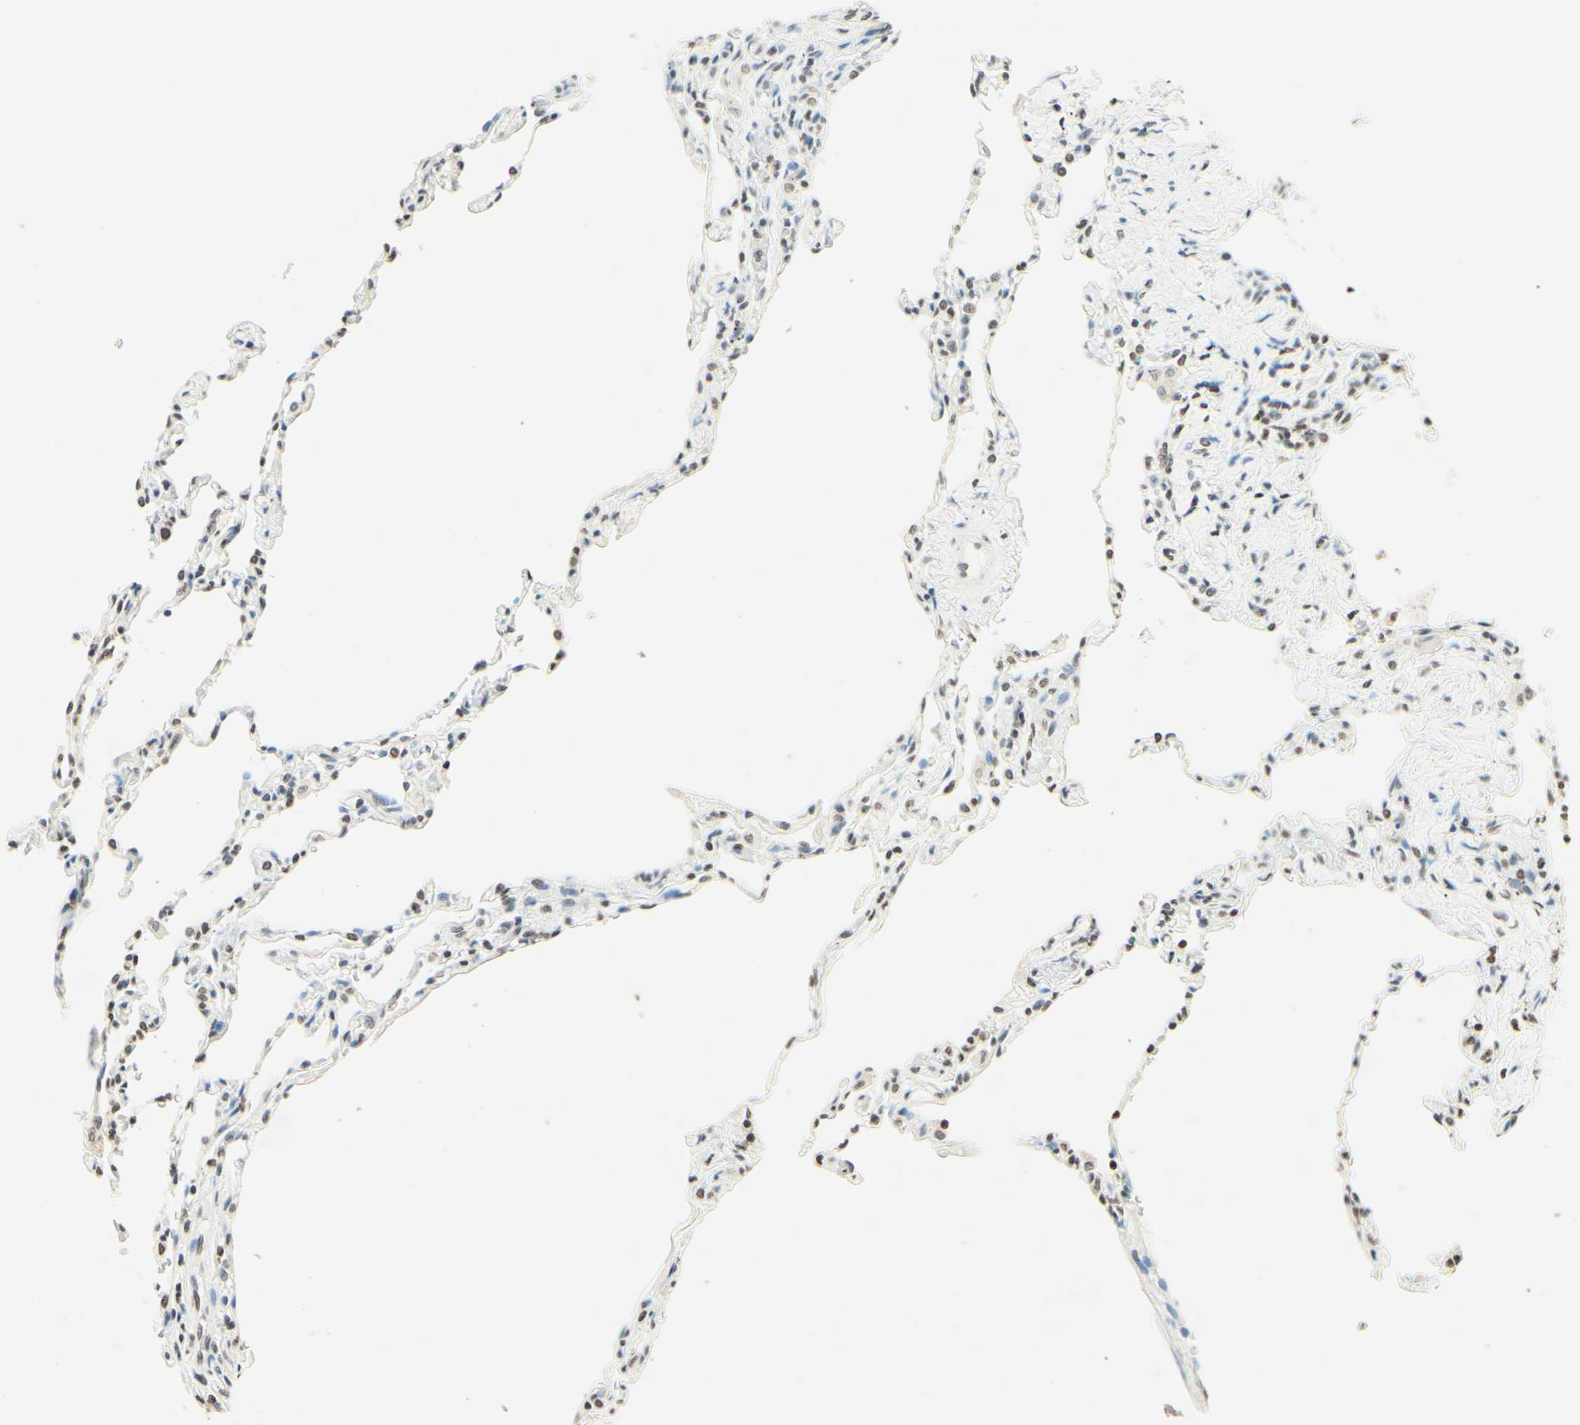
{"staining": {"intensity": "moderate", "quantity": "25%-75%", "location": "nuclear"}, "tissue": "lung", "cell_type": "Alveolar cells", "image_type": "normal", "snomed": [{"axis": "morphology", "description": "Normal tissue, NOS"}, {"axis": "topography", "description": "Lung"}], "caption": "Moderate nuclear expression for a protein is identified in about 25%-75% of alveolar cells of unremarkable lung using immunohistochemistry.", "gene": "MSH2", "patient": {"sex": "male", "age": 59}}